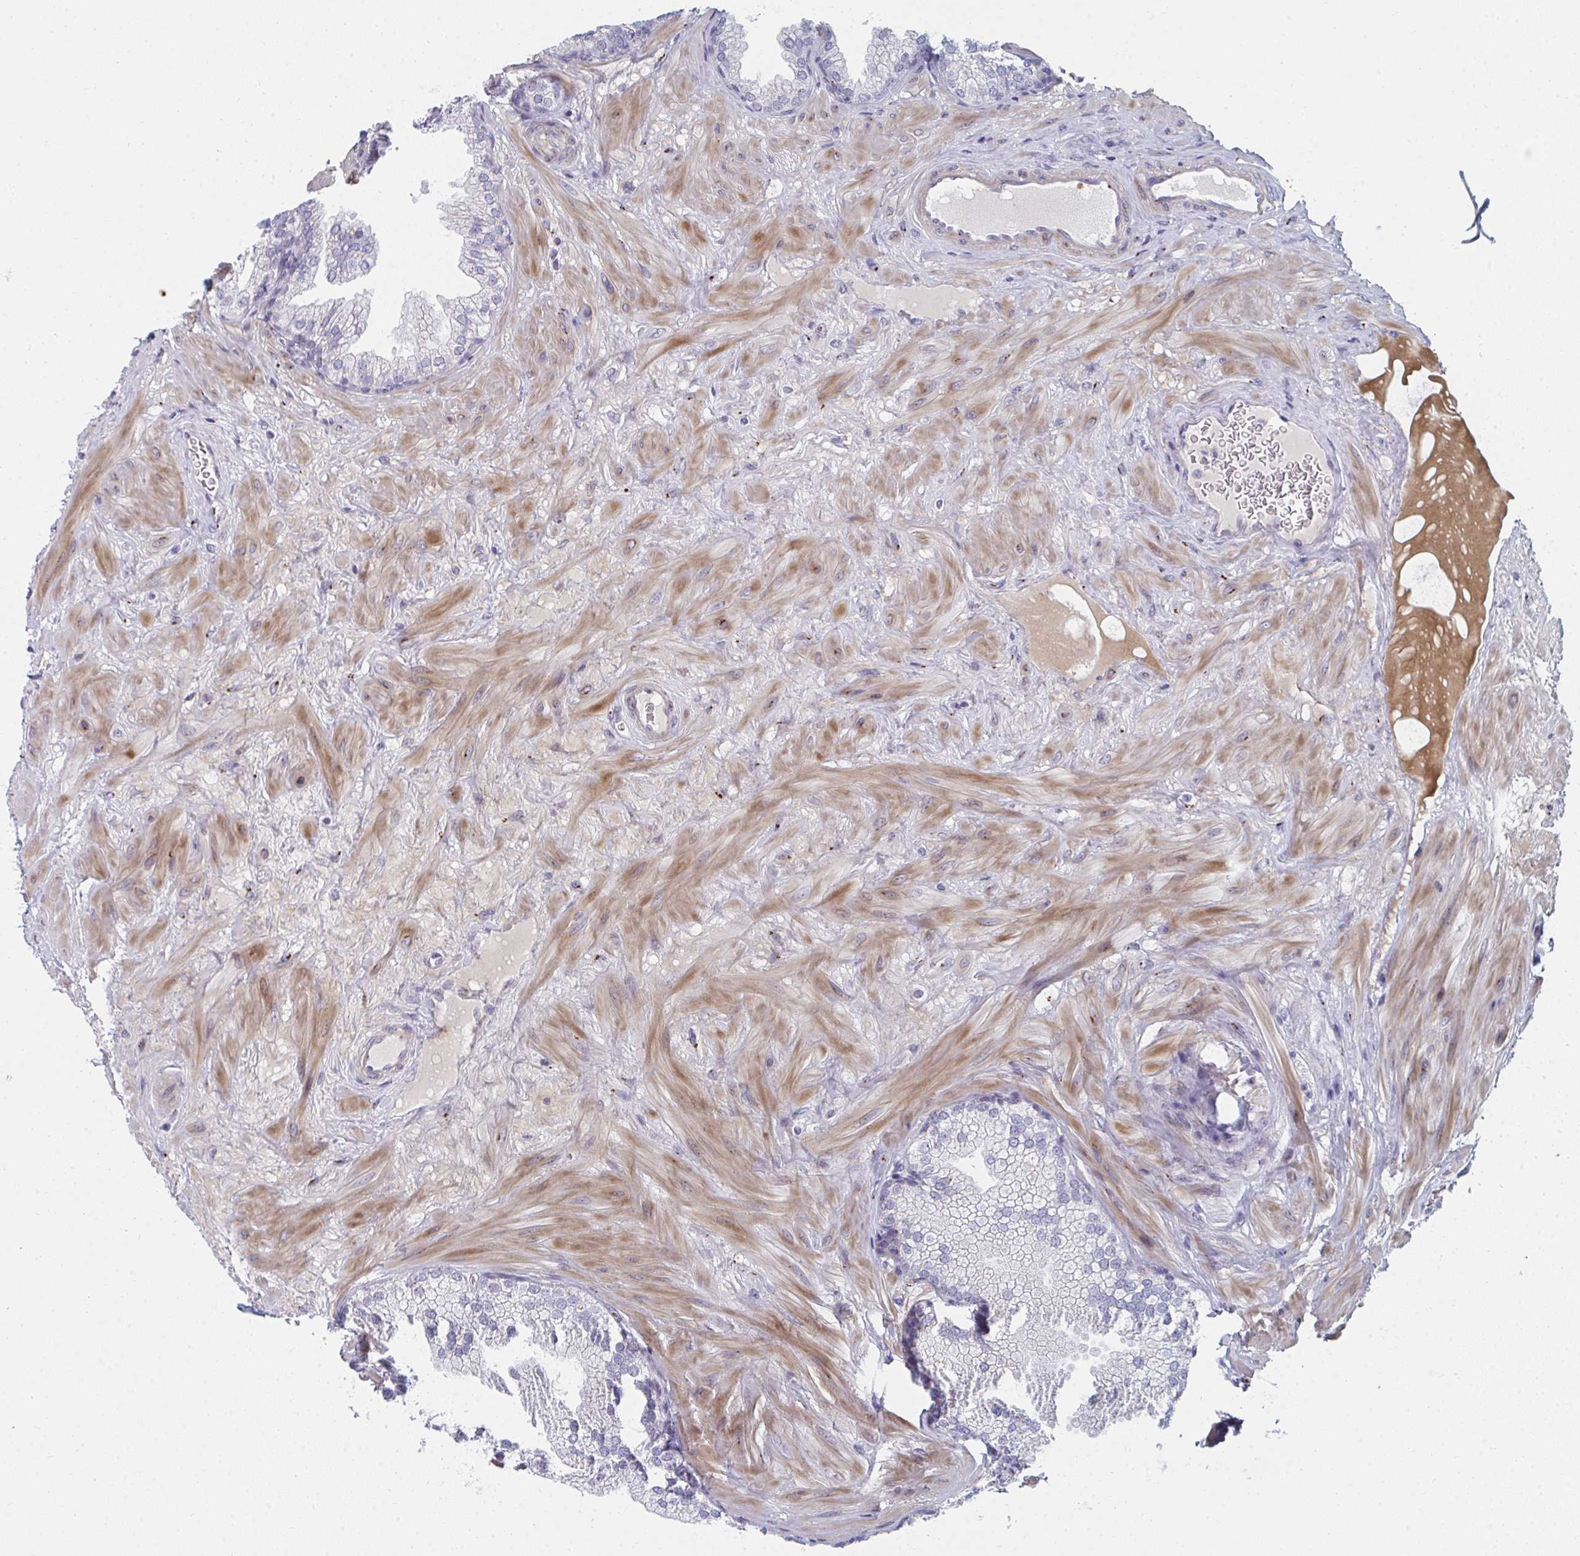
{"staining": {"intensity": "negative", "quantity": "none", "location": "none"}, "tissue": "prostate", "cell_type": "Glandular cells", "image_type": "normal", "snomed": [{"axis": "morphology", "description": "Normal tissue, NOS"}, {"axis": "topography", "description": "Prostate"}], "caption": "Prostate was stained to show a protein in brown. There is no significant expression in glandular cells. The staining is performed using DAB (3,3'-diaminobenzidine) brown chromogen with nuclei counter-stained in using hematoxylin.", "gene": "PSMG1", "patient": {"sex": "male", "age": 37}}